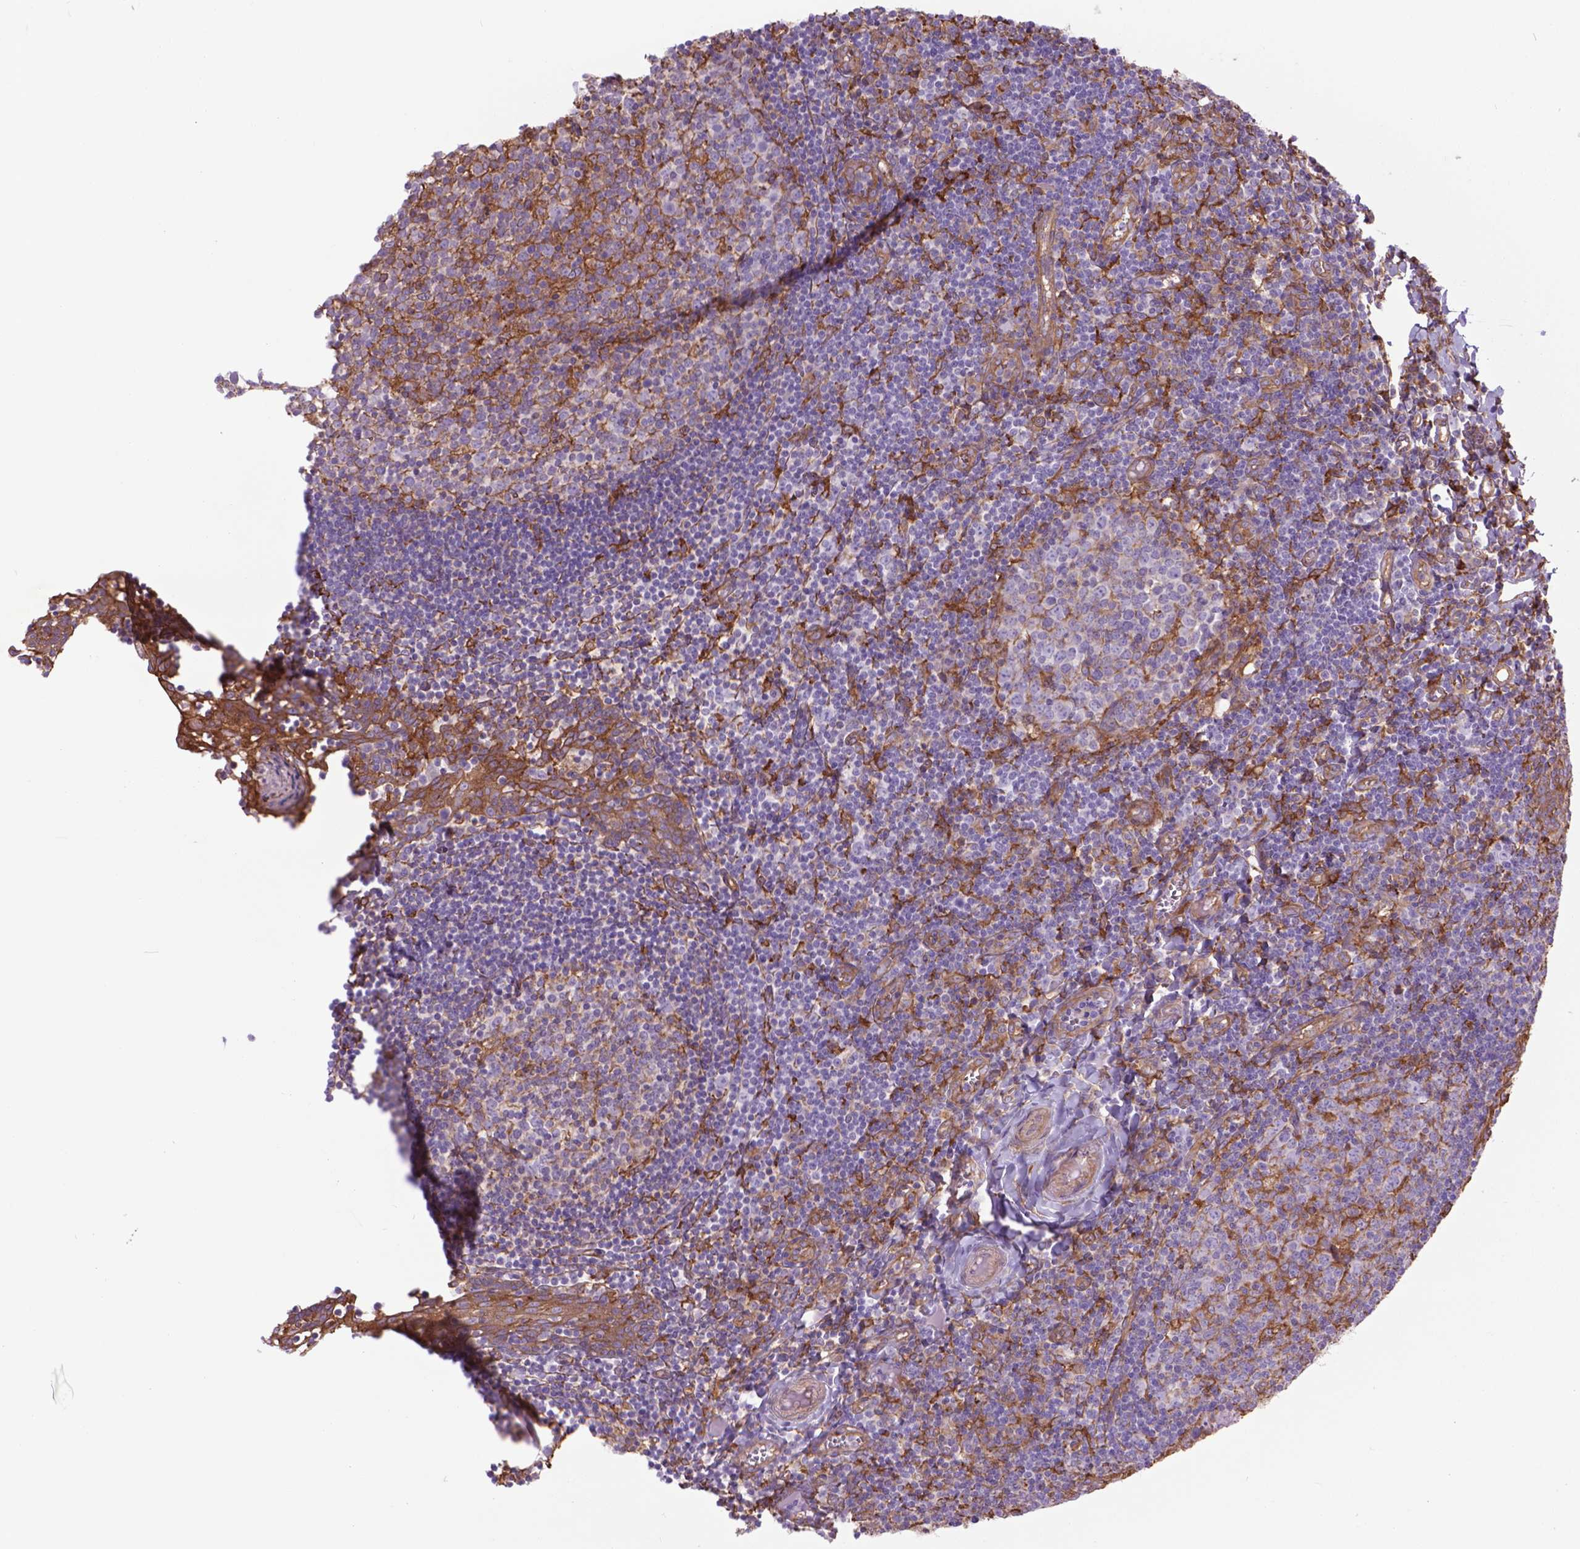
{"staining": {"intensity": "moderate", "quantity": "<25%", "location": "cytoplasmic/membranous"}, "tissue": "lymph node", "cell_type": "Germinal center cells", "image_type": "normal", "snomed": [{"axis": "morphology", "description": "Normal tissue, NOS"}, {"axis": "topography", "description": "Lymph node"}], "caption": "About <25% of germinal center cells in normal human lymph node show moderate cytoplasmic/membranous protein positivity as visualized by brown immunohistochemical staining.", "gene": "CORO1B", "patient": {"sex": "female", "age": 21}}